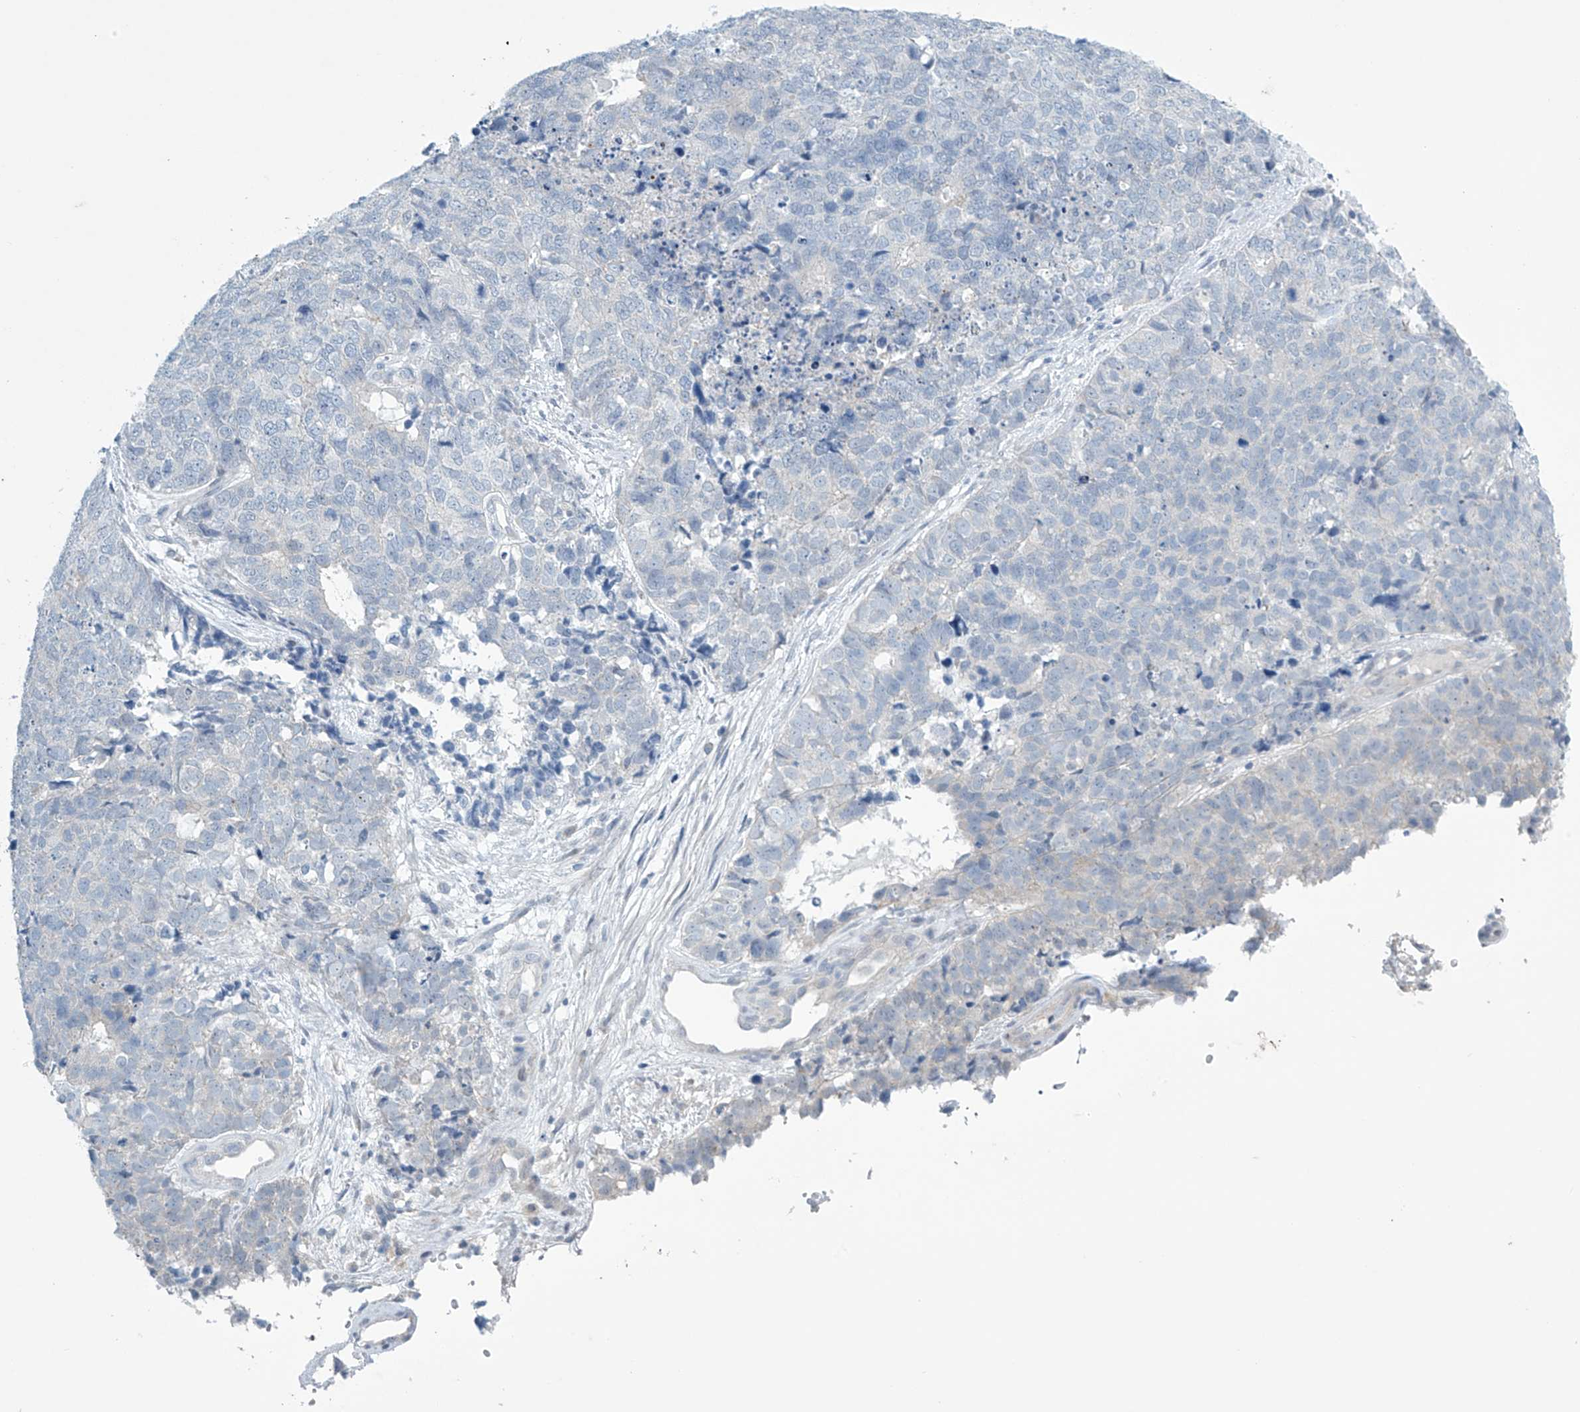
{"staining": {"intensity": "negative", "quantity": "none", "location": "none"}, "tissue": "cervical cancer", "cell_type": "Tumor cells", "image_type": "cancer", "snomed": [{"axis": "morphology", "description": "Squamous cell carcinoma, NOS"}, {"axis": "topography", "description": "Cervix"}], "caption": "High magnification brightfield microscopy of squamous cell carcinoma (cervical) stained with DAB (brown) and counterstained with hematoxylin (blue): tumor cells show no significant positivity.", "gene": "SLC35A5", "patient": {"sex": "female", "age": 63}}